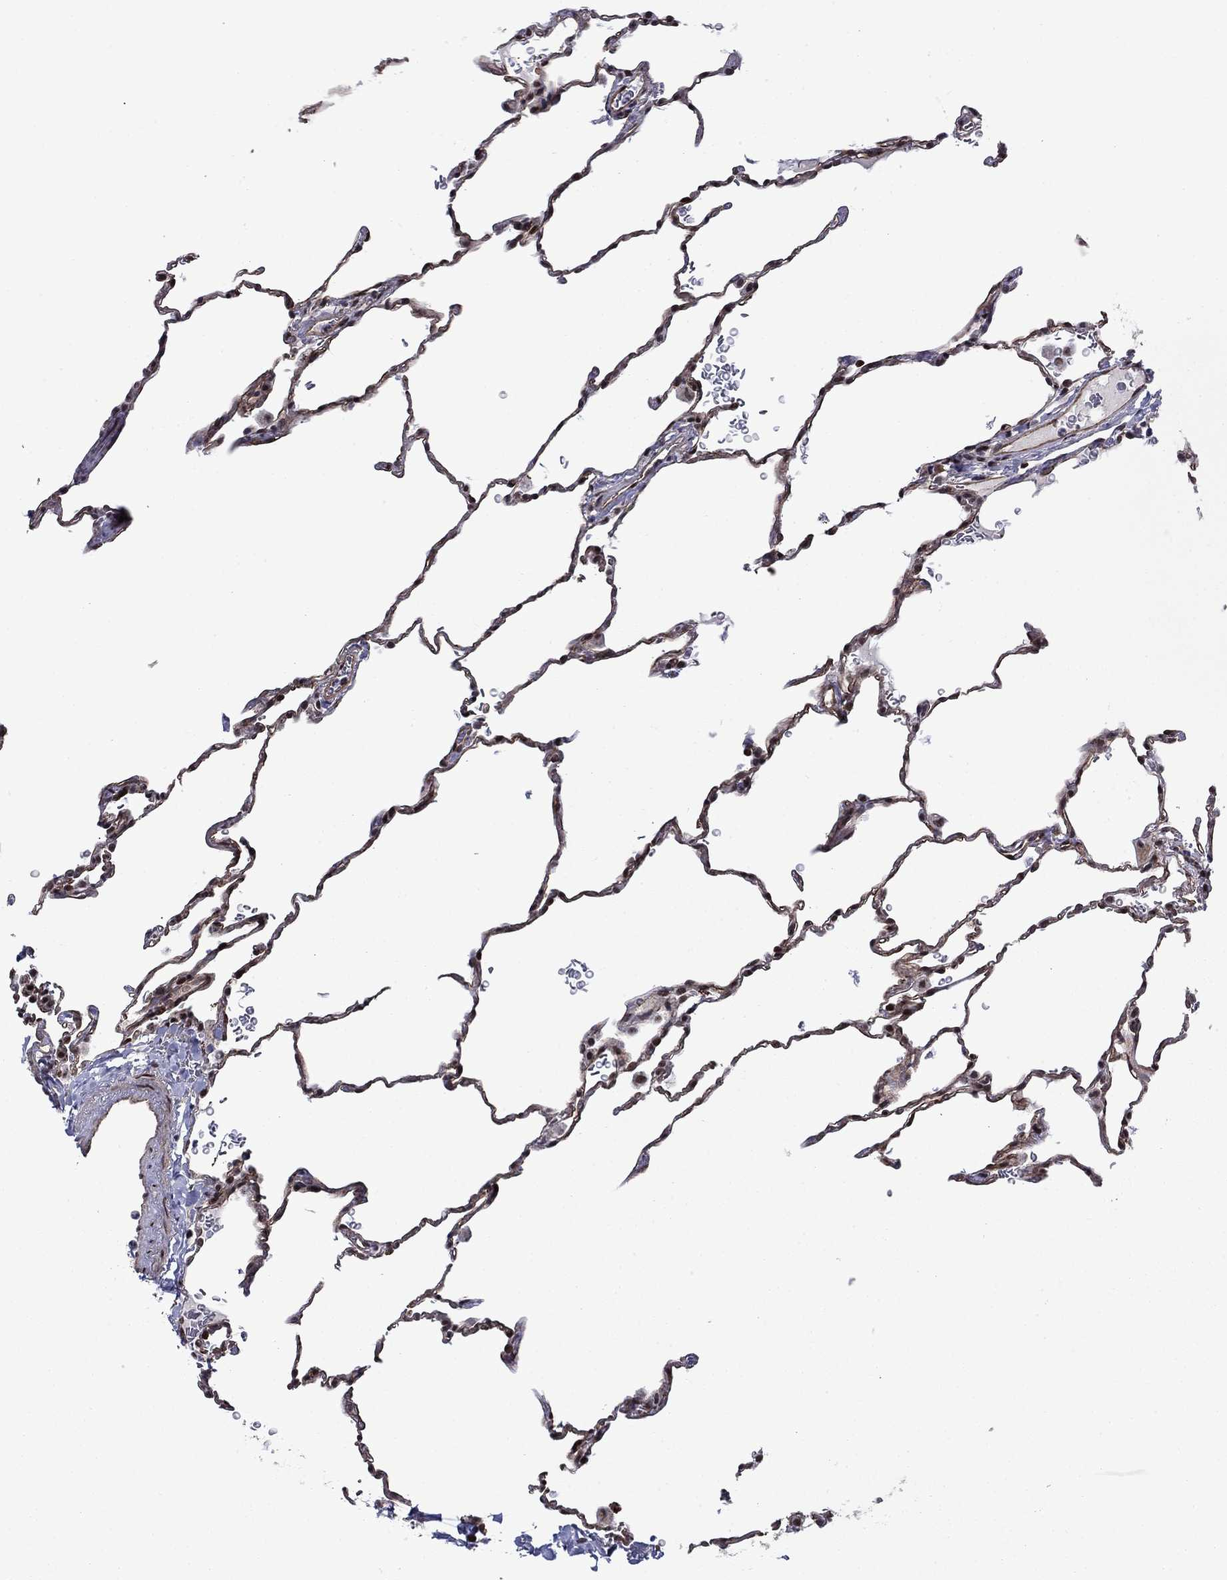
{"staining": {"intensity": "negative", "quantity": "none", "location": "none"}, "tissue": "lung", "cell_type": "Alveolar cells", "image_type": "normal", "snomed": [{"axis": "morphology", "description": "Normal tissue, NOS"}, {"axis": "morphology", "description": "Adenocarcinoma, metastatic, NOS"}, {"axis": "topography", "description": "Lung"}], "caption": "Immunohistochemical staining of benign human lung demonstrates no significant expression in alveolar cells.", "gene": "SURF2", "patient": {"sex": "male", "age": 45}}